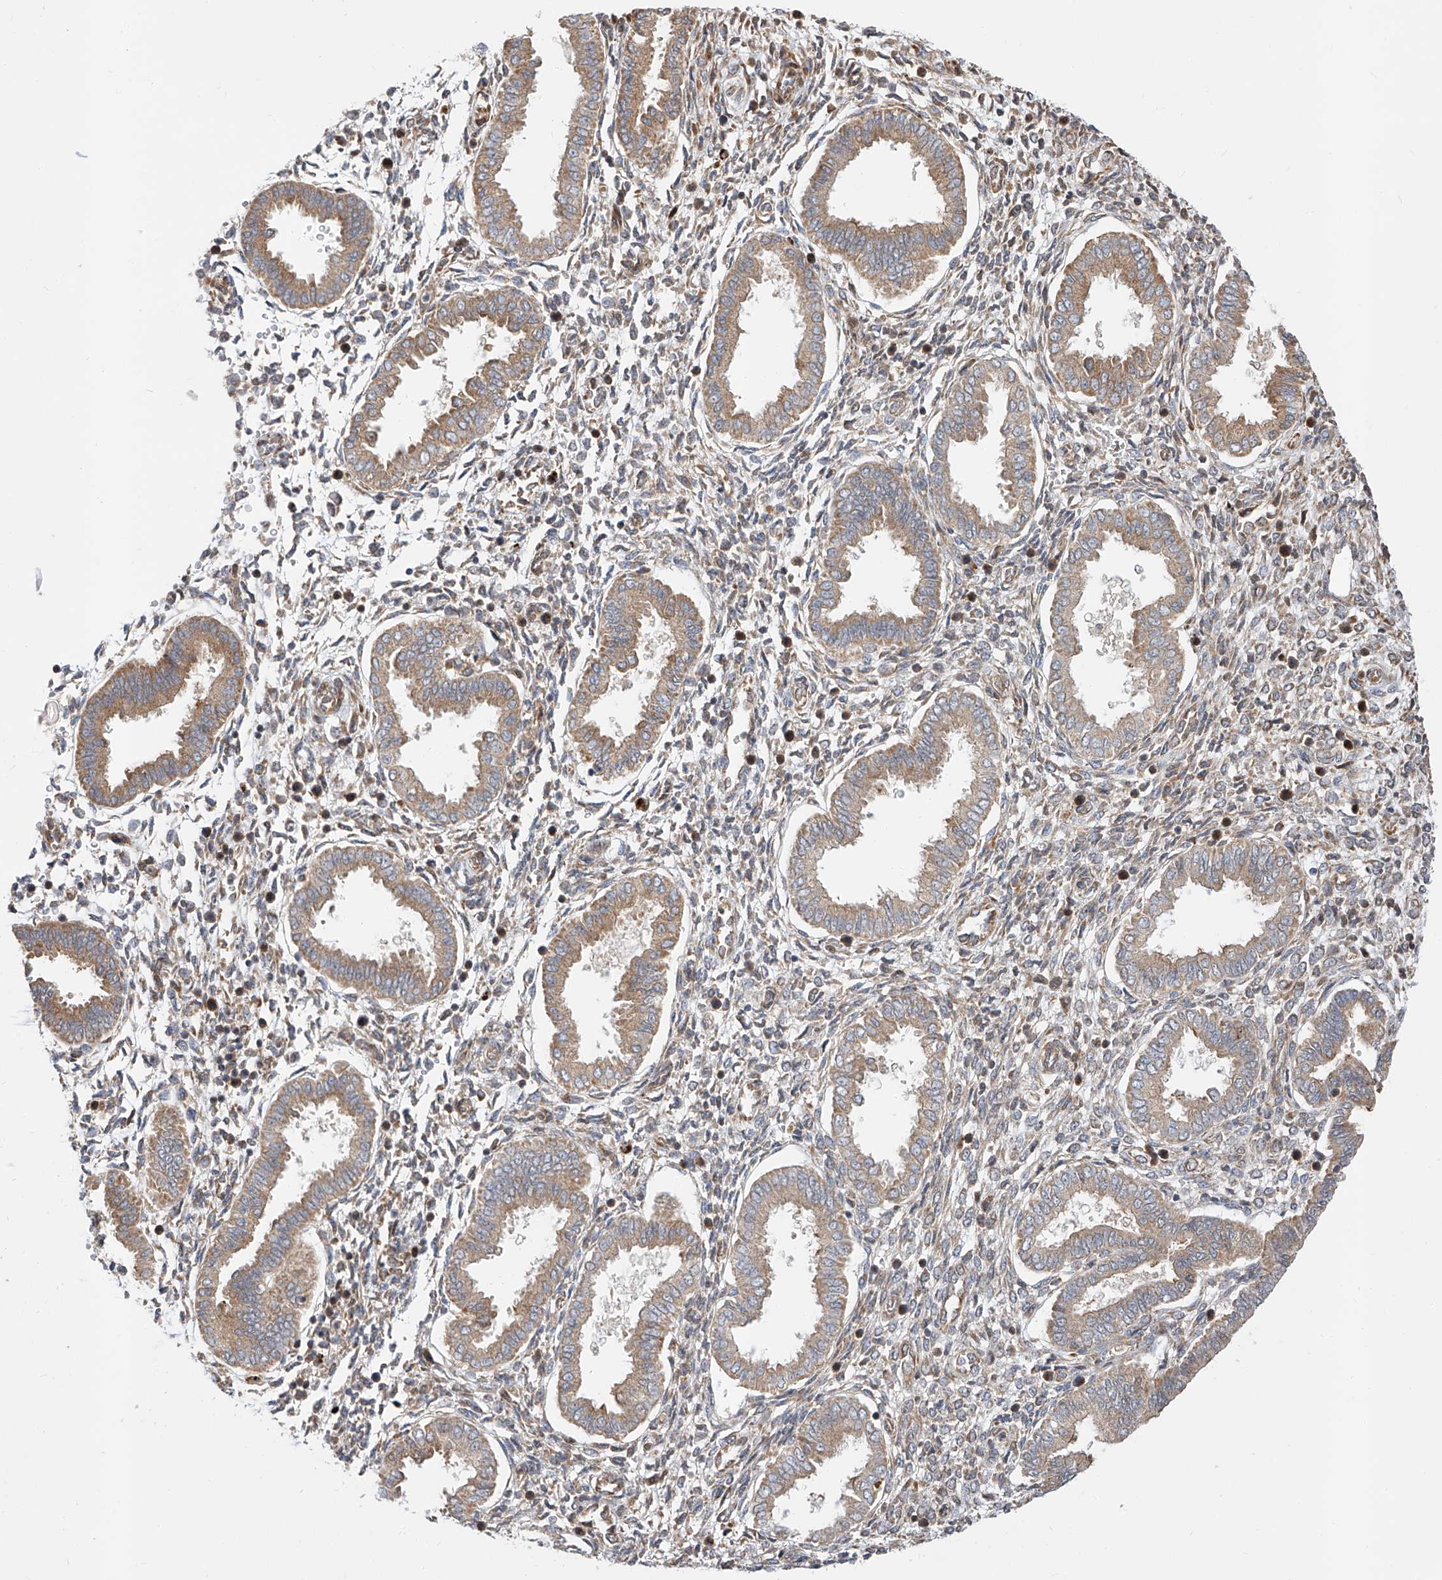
{"staining": {"intensity": "weak", "quantity": "25%-75%", "location": "cytoplasmic/membranous"}, "tissue": "endometrium", "cell_type": "Cells in endometrial stroma", "image_type": "normal", "snomed": [{"axis": "morphology", "description": "Normal tissue, NOS"}, {"axis": "topography", "description": "Endometrium"}], "caption": "Immunohistochemistry (IHC) of benign human endometrium shows low levels of weak cytoplasmic/membranous positivity in approximately 25%-75% of cells in endometrial stroma.", "gene": "DIRAS3", "patient": {"sex": "female", "age": 24}}